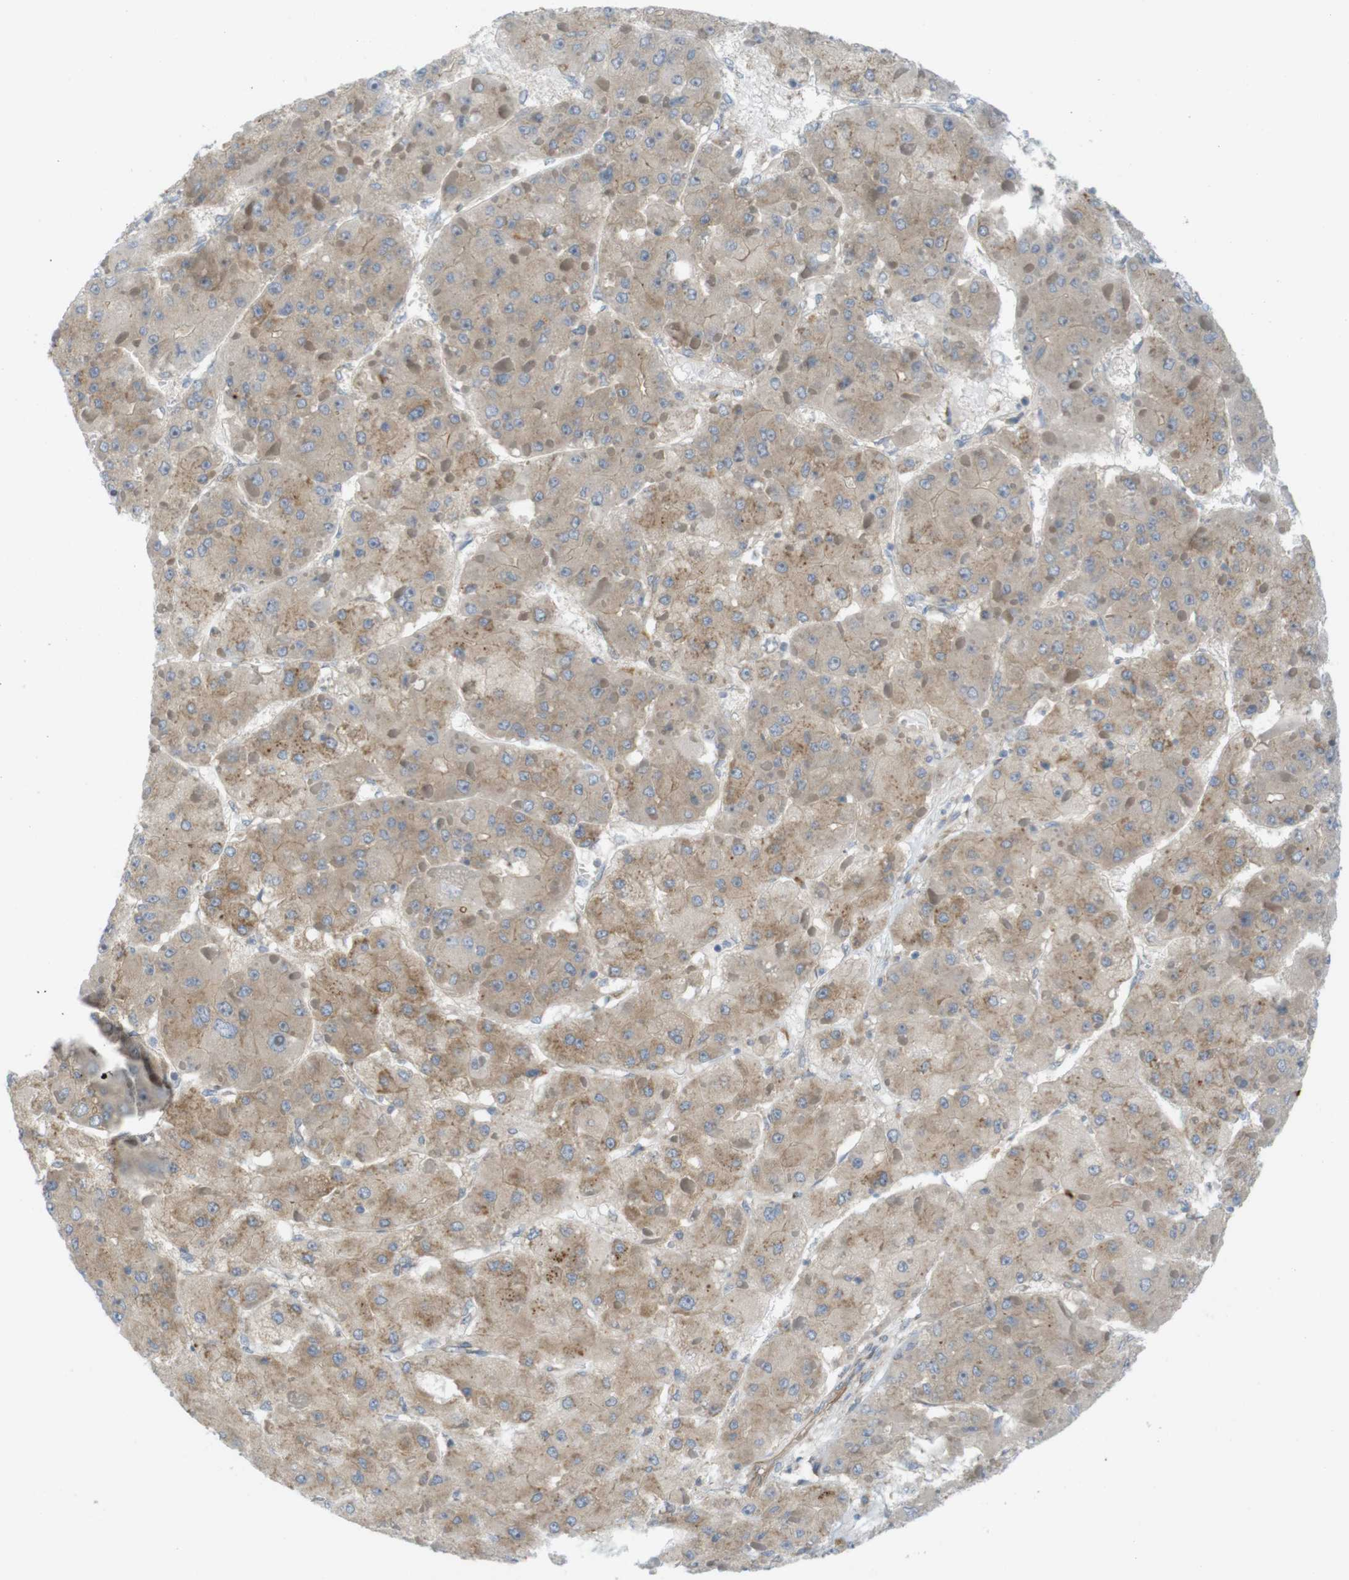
{"staining": {"intensity": "weak", "quantity": ">75%", "location": "cytoplasmic/membranous"}, "tissue": "liver cancer", "cell_type": "Tumor cells", "image_type": "cancer", "snomed": [{"axis": "morphology", "description": "Carcinoma, Hepatocellular, NOS"}, {"axis": "topography", "description": "Liver"}], "caption": "Protein expression by immunohistochemistry (IHC) reveals weak cytoplasmic/membranous expression in approximately >75% of tumor cells in liver hepatocellular carcinoma.", "gene": "GJC3", "patient": {"sex": "female", "age": 73}}